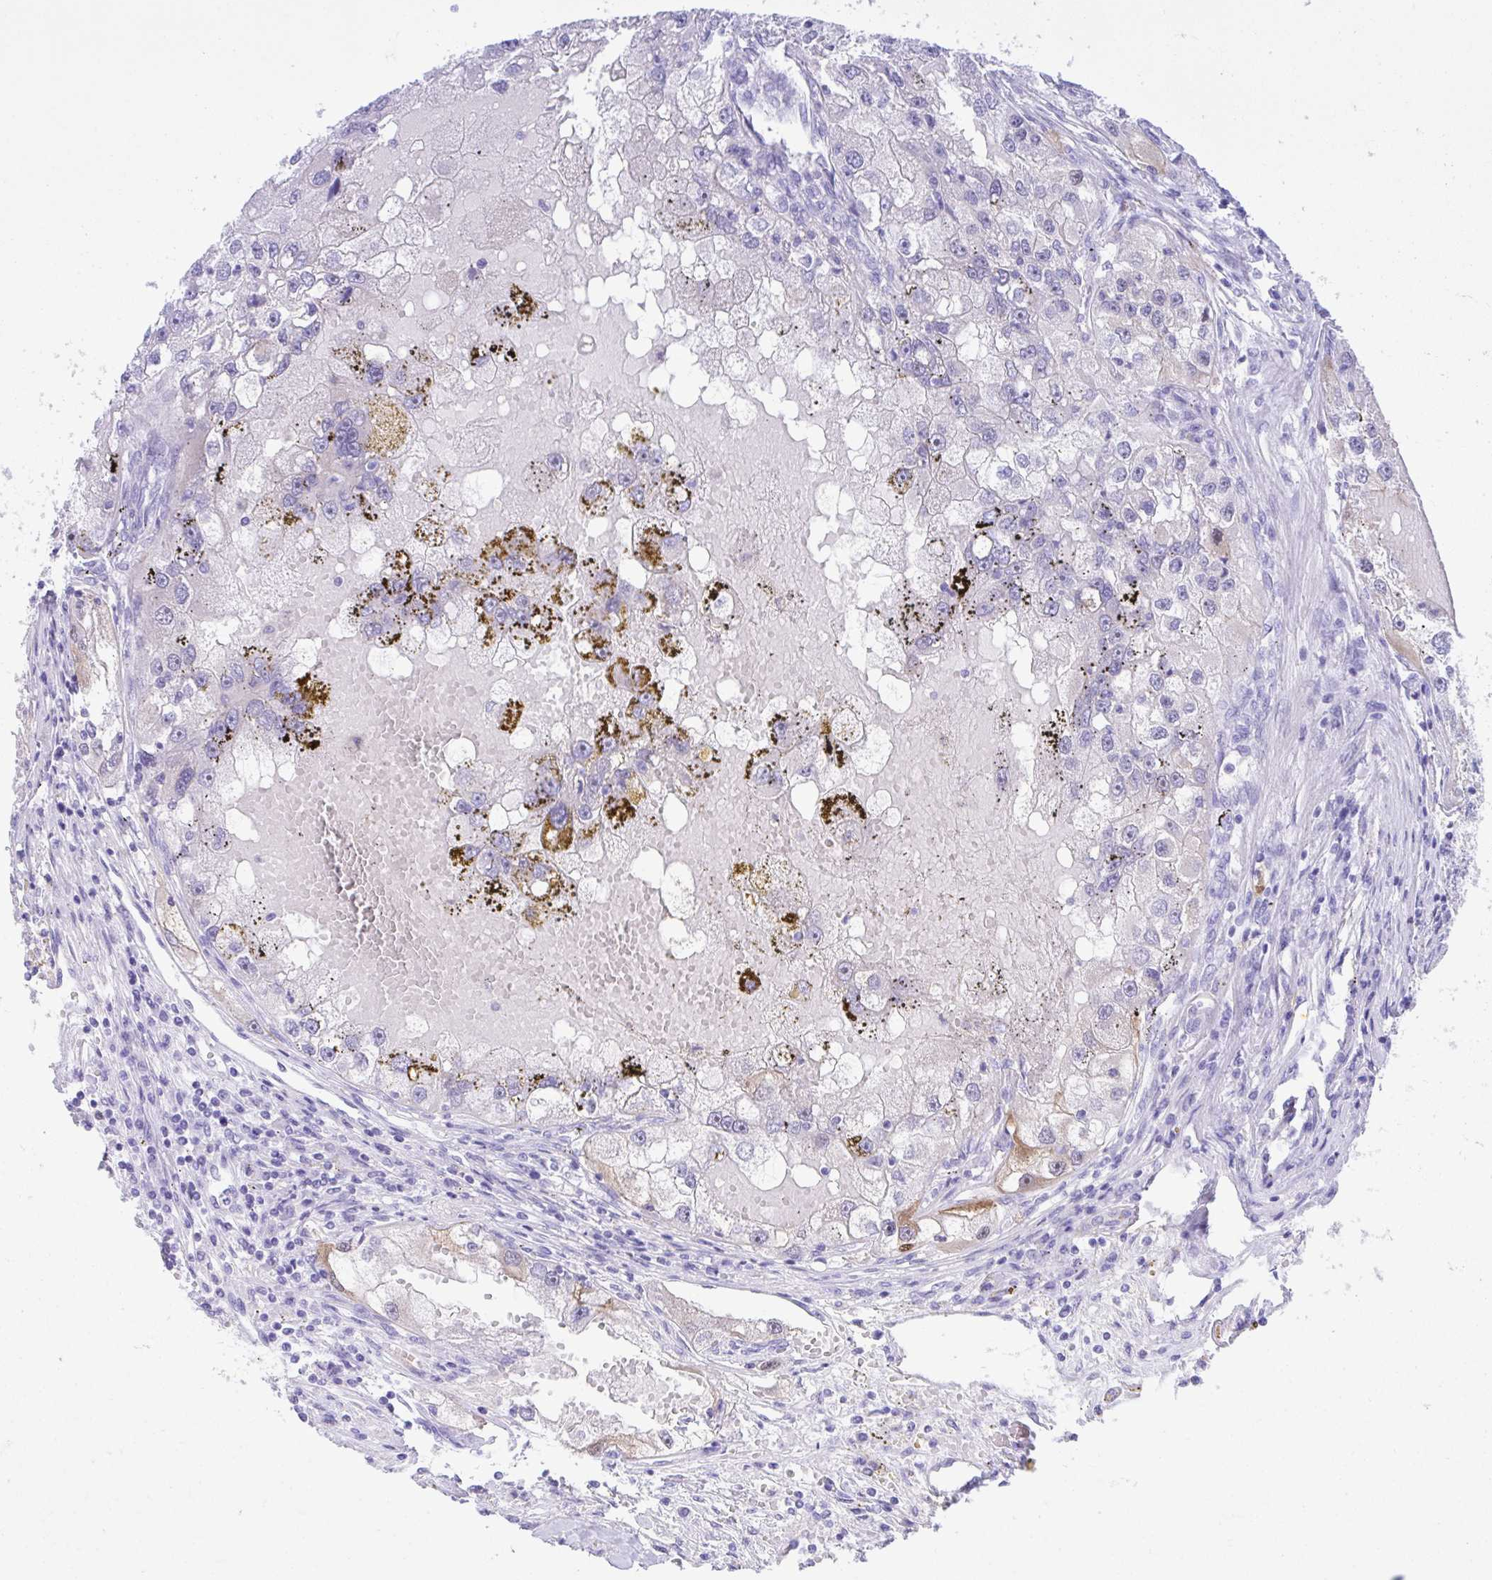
{"staining": {"intensity": "weak", "quantity": "<25%", "location": "cytoplasmic/membranous"}, "tissue": "renal cancer", "cell_type": "Tumor cells", "image_type": "cancer", "snomed": [{"axis": "morphology", "description": "Adenocarcinoma, NOS"}, {"axis": "topography", "description": "Kidney"}], "caption": "IHC micrograph of neoplastic tissue: renal cancer stained with DAB demonstrates no significant protein expression in tumor cells.", "gene": "BEX5", "patient": {"sex": "male", "age": 63}}